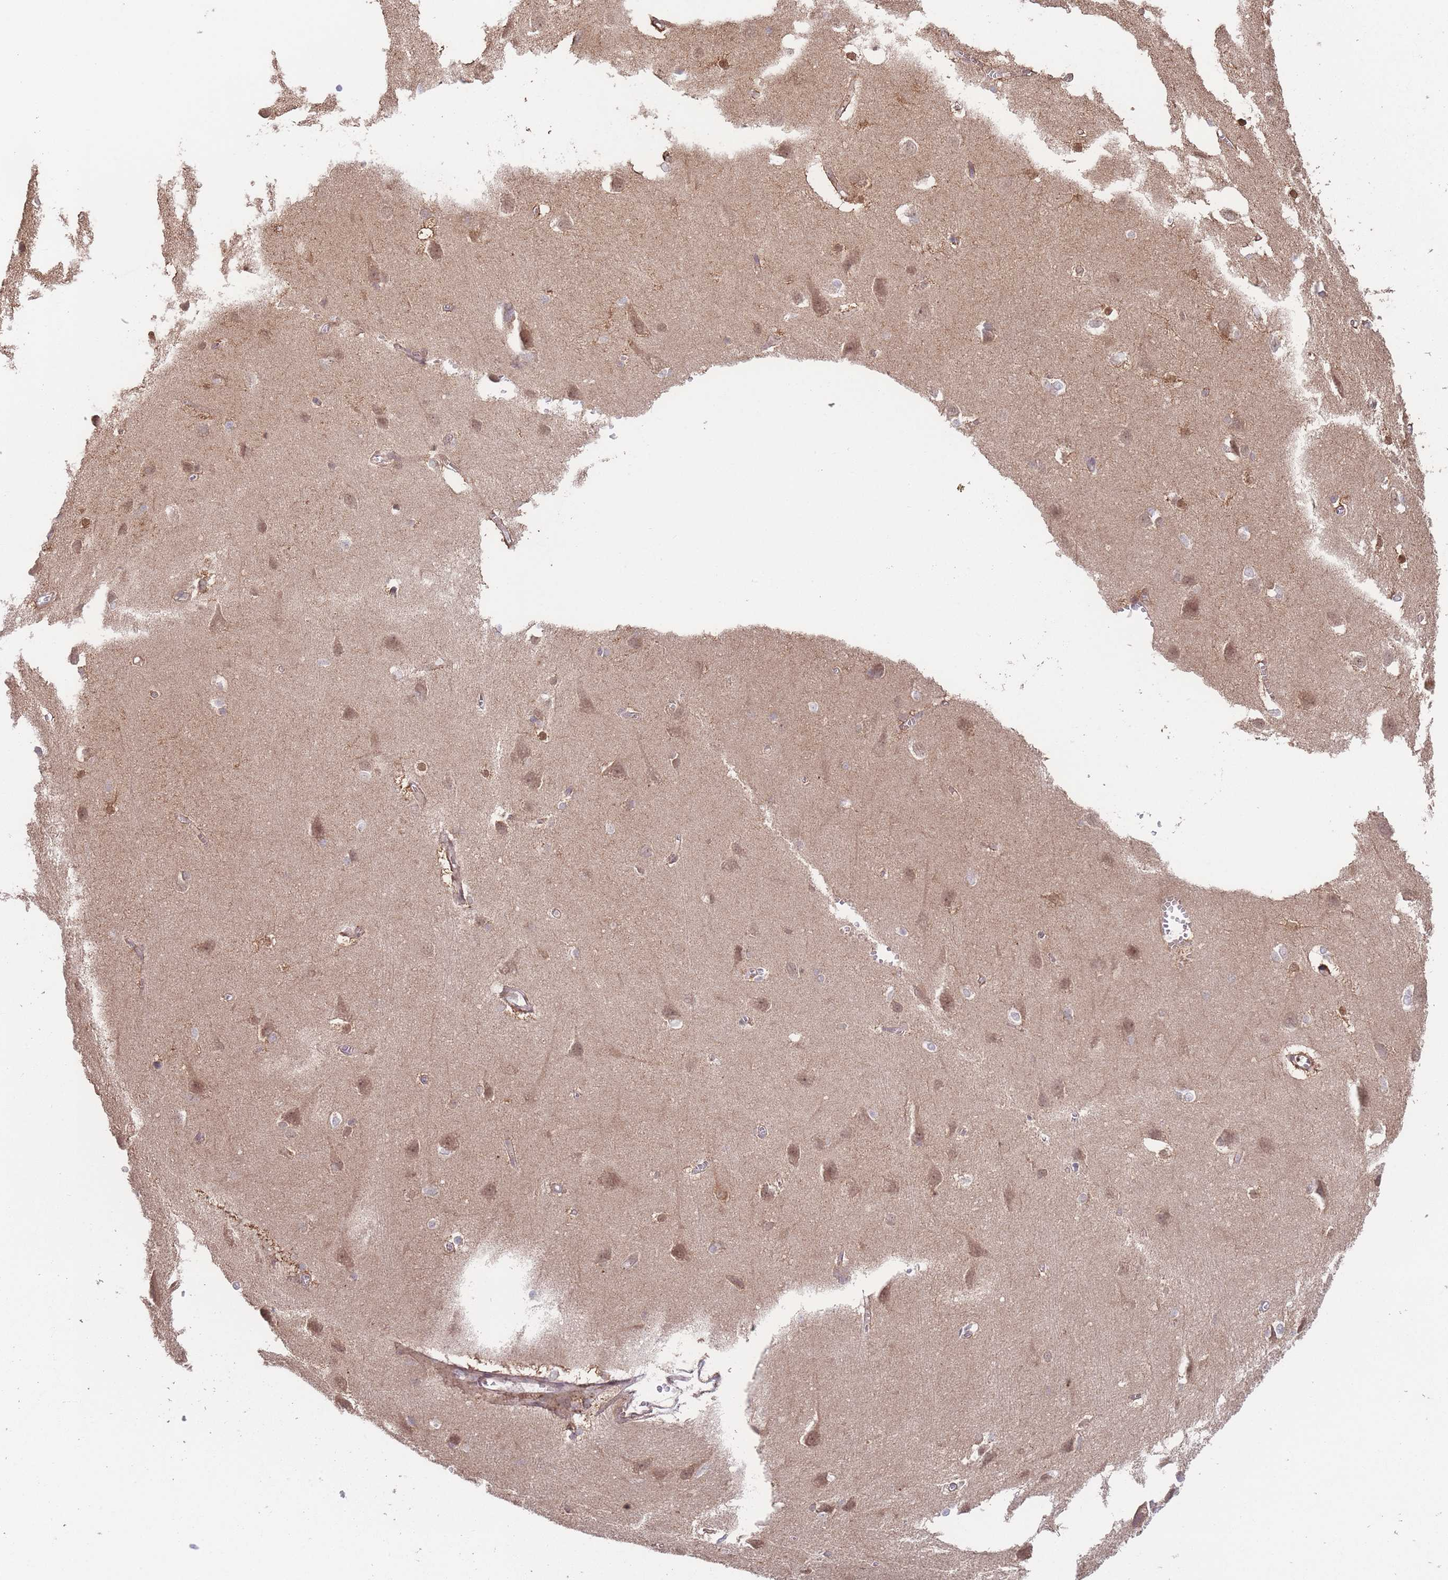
{"staining": {"intensity": "weak", "quantity": ">75%", "location": "cytoplasmic/membranous"}, "tissue": "cerebral cortex", "cell_type": "Endothelial cells", "image_type": "normal", "snomed": [{"axis": "morphology", "description": "Normal tissue, NOS"}, {"axis": "topography", "description": "Cerebral cortex"}], "caption": "Brown immunohistochemical staining in normal human cerebral cortex reveals weak cytoplasmic/membranous staining in approximately >75% of endothelial cells.", "gene": "PXMP4", "patient": {"sex": "male", "age": 37}}